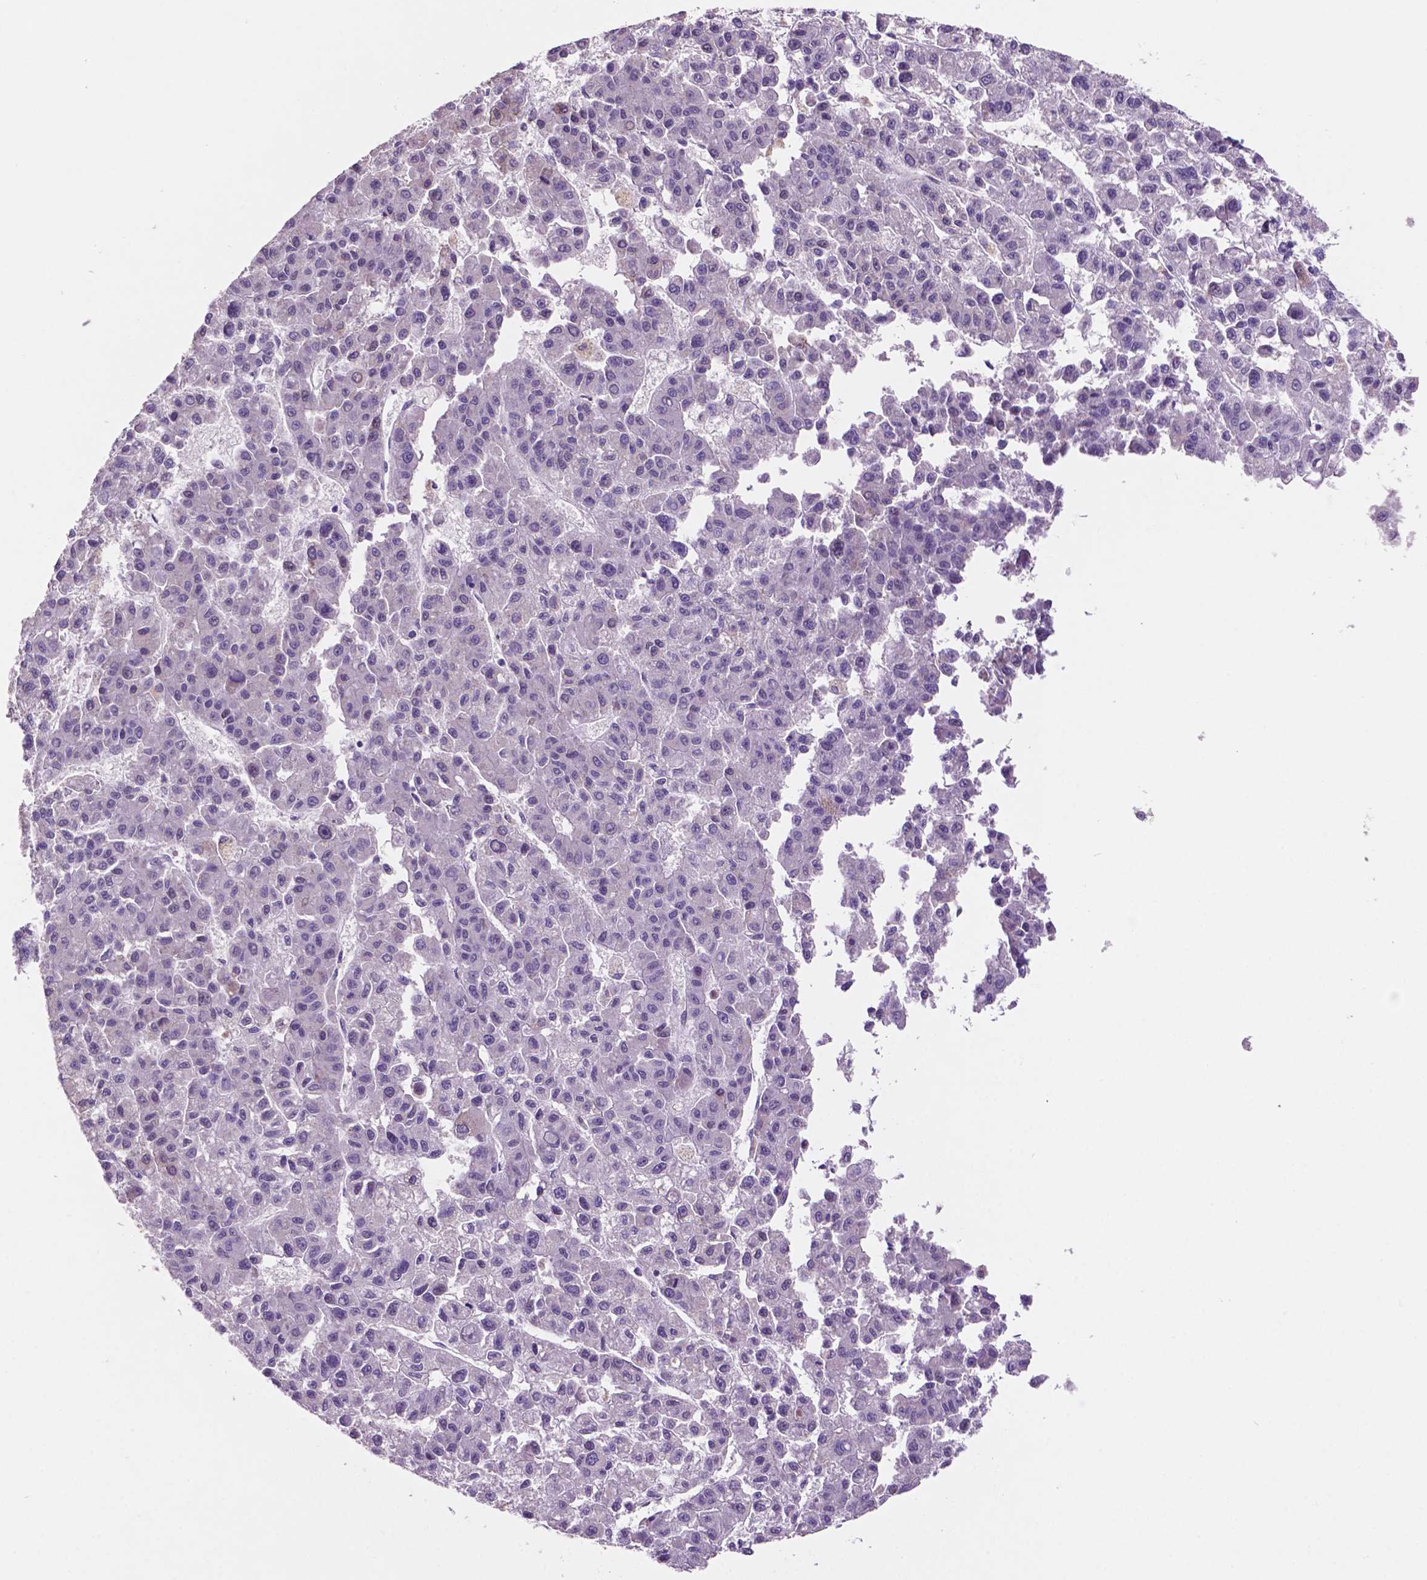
{"staining": {"intensity": "negative", "quantity": "none", "location": "none"}, "tissue": "liver cancer", "cell_type": "Tumor cells", "image_type": "cancer", "snomed": [{"axis": "morphology", "description": "Carcinoma, Hepatocellular, NOS"}, {"axis": "topography", "description": "Liver"}], "caption": "Hepatocellular carcinoma (liver) stained for a protein using IHC displays no expression tumor cells.", "gene": "NCOR1", "patient": {"sex": "male", "age": 70}}